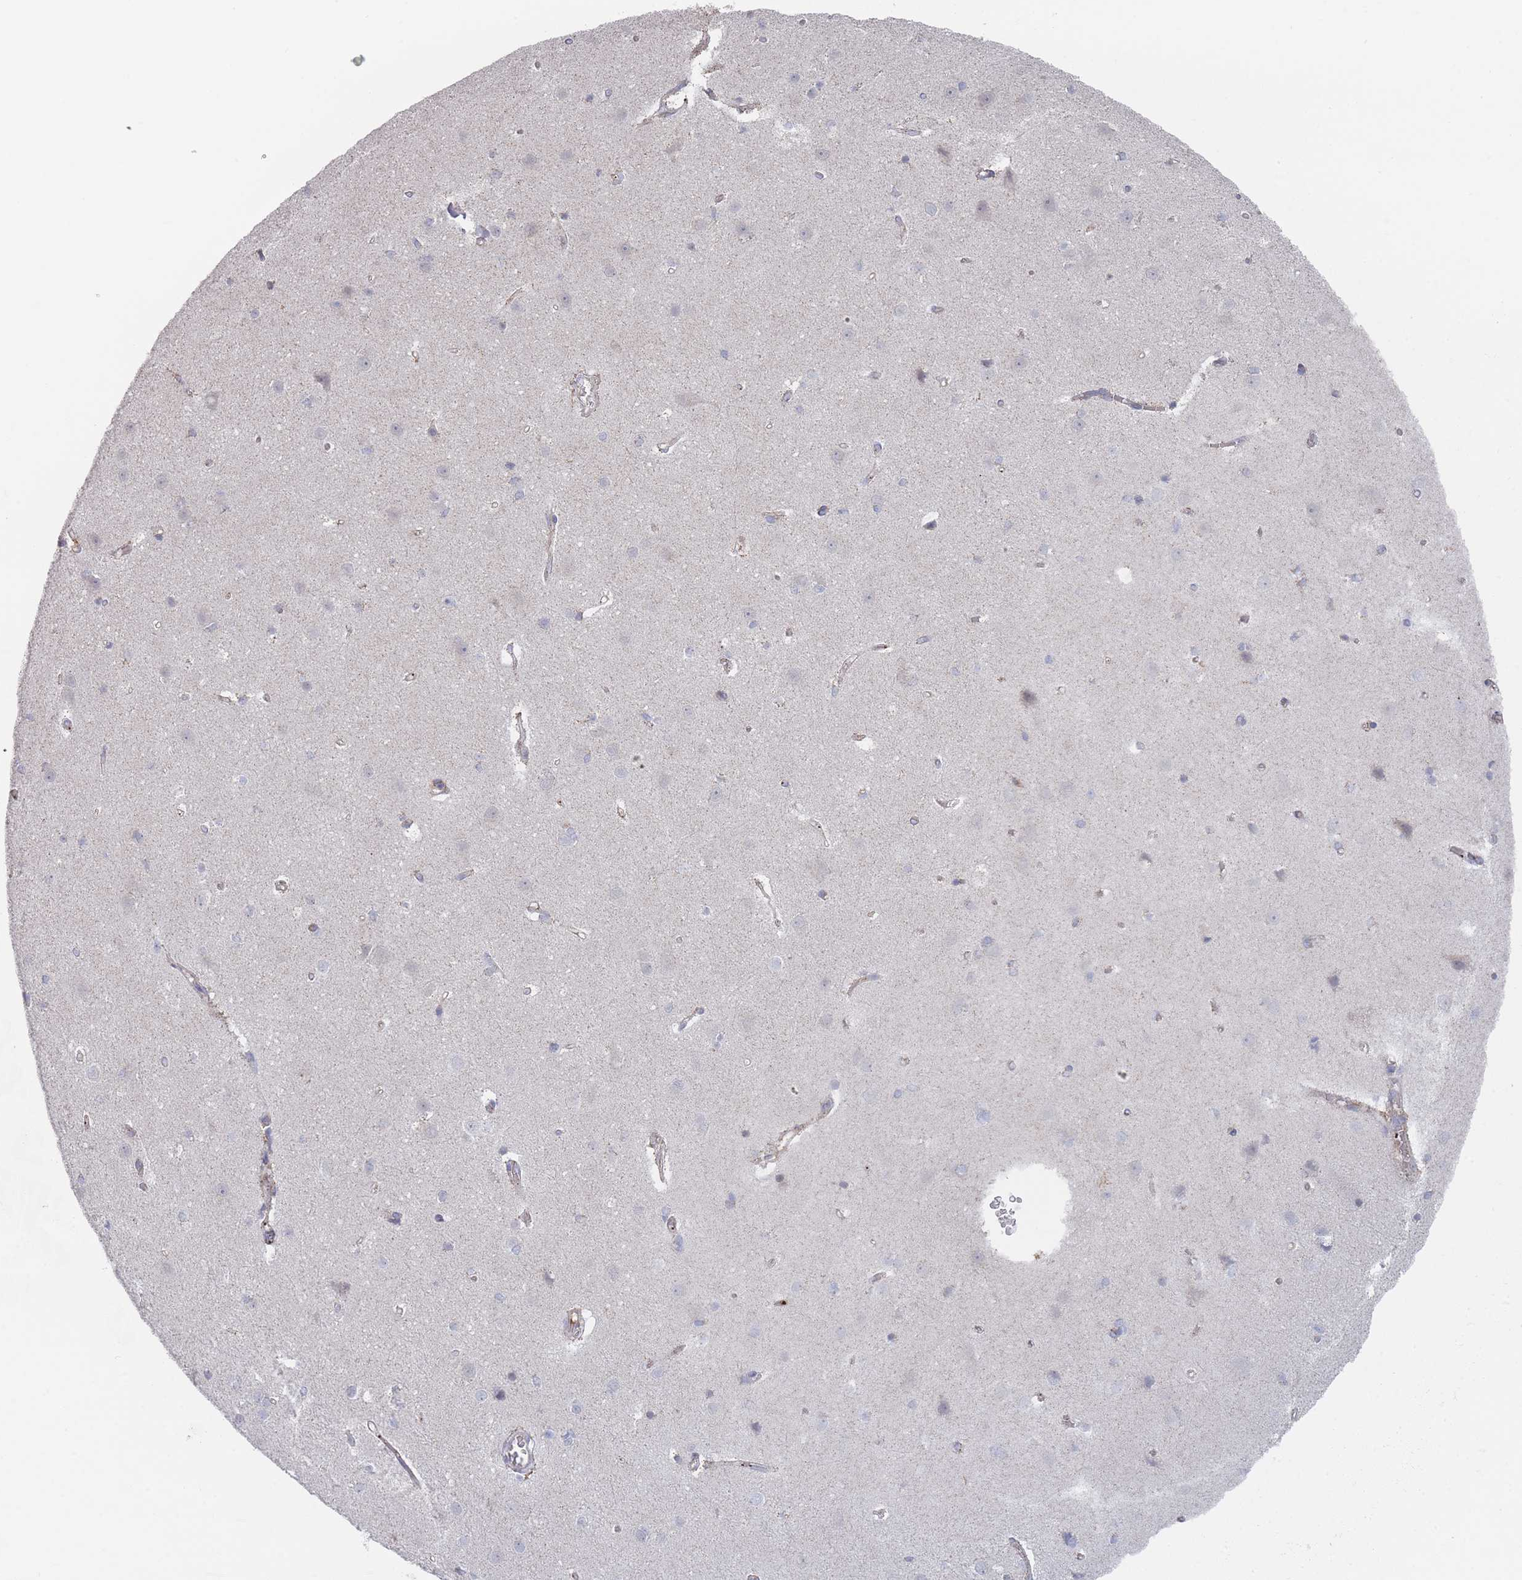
{"staining": {"intensity": "weak", "quantity": "25%-75%", "location": "cytoplasmic/membranous"}, "tissue": "cerebral cortex", "cell_type": "Endothelial cells", "image_type": "normal", "snomed": [{"axis": "morphology", "description": "Normal tissue, NOS"}, {"axis": "topography", "description": "Cerebral cortex"}], "caption": "A brown stain labels weak cytoplasmic/membranous staining of a protein in endothelial cells of benign human cerebral cortex. The staining was performed using DAB to visualize the protein expression in brown, while the nuclei were stained in blue with hematoxylin (Magnification: 20x).", "gene": "TRARG1", "patient": {"sex": "male", "age": 37}}